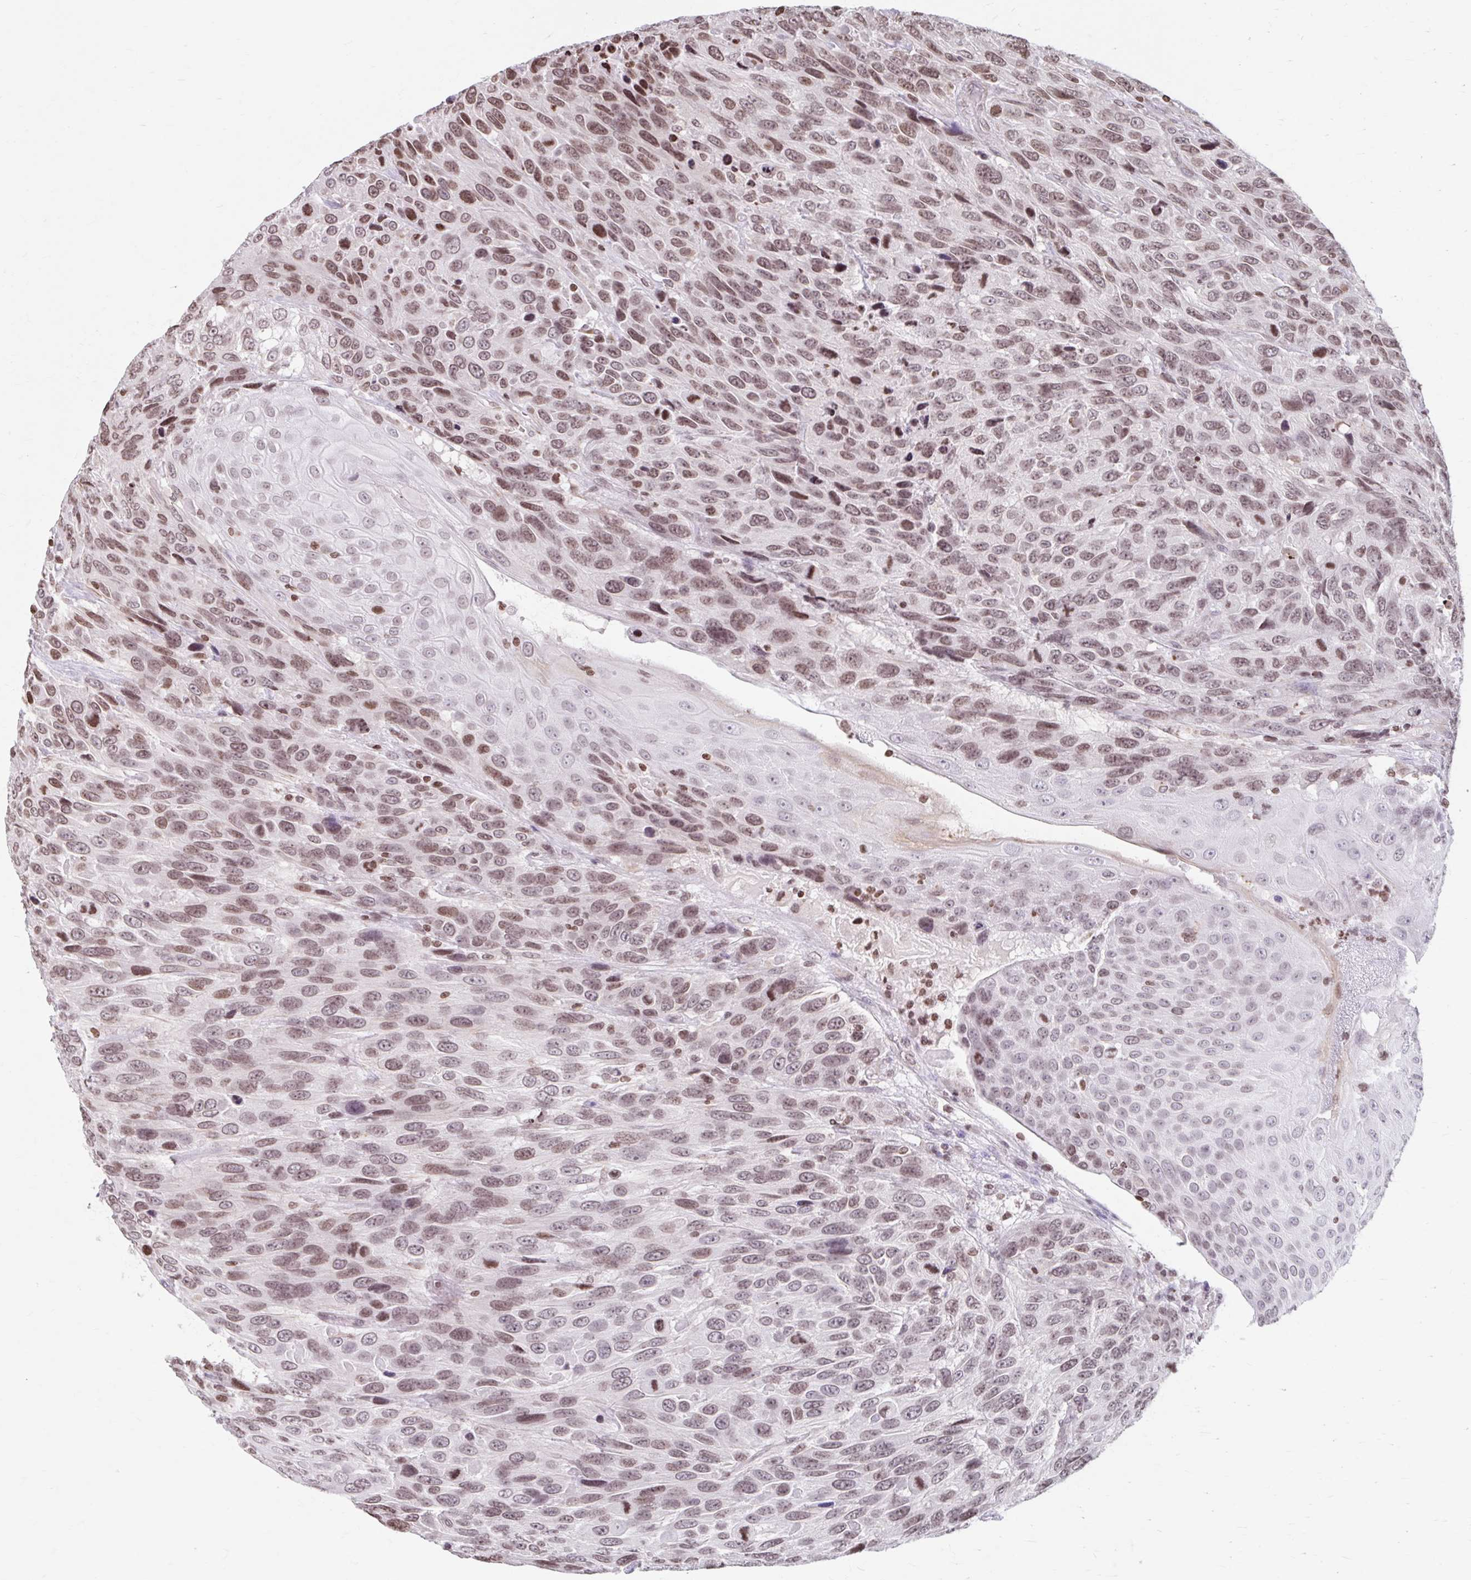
{"staining": {"intensity": "moderate", "quantity": "25%-75%", "location": "nuclear"}, "tissue": "urothelial cancer", "cell_type": "Tumor cells", "image_type": "cancer", "snomed": [{"axis": "morphology", "description": "Urothelial carcinoma, High grade"}, {"axis": "topography", "description": "Urinary bladder"}], "caption": "Urothelial carcinoma (high-grade) stained with a brown dye displays moderate nuclear positive staining in approximately 25%-75% of tumor cells.", "gene": "ORC3", "patient": {"sex": "female", "age": 70}}